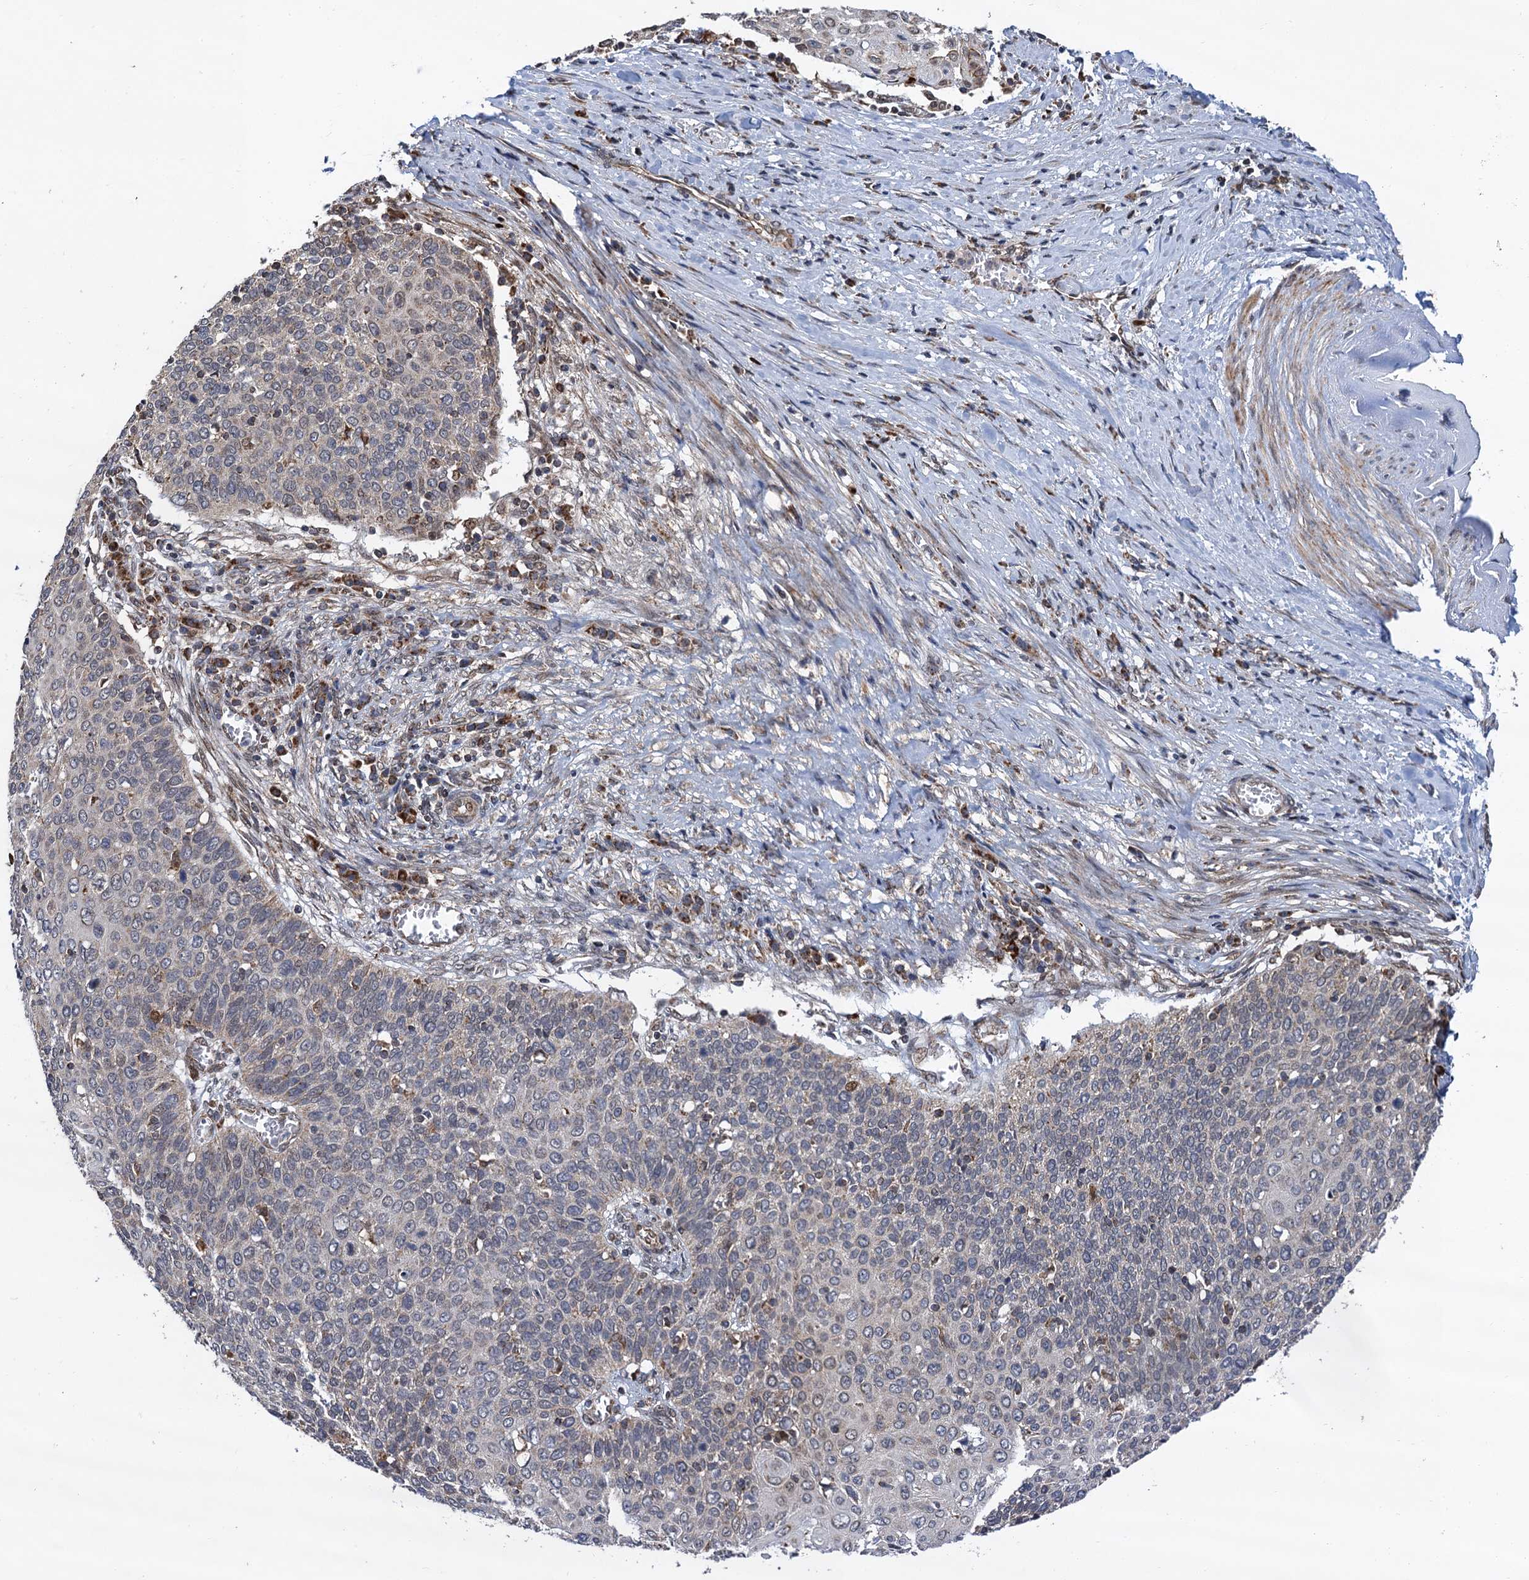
{"staining": {"intensity": "negative", "quantity": "none", "location": "none"}, "tissue": "cervical cancer", "cell_type": "Tumor cells", "image_type": "cancer", "snomed": [{"axis": "morphology", "description": "Squamous cell carcinoma, NOS"}, {"axis": "topography", "description": "Cervix"}], "caption": "DAB immunohistochemical staining of cervical squamous cell carcinoma exhibits no significant positivity in tumor cells. (DAB IHC, high magnification).", "gene": "CMPK2", "patient": {"sex": "female", "age": 39}}